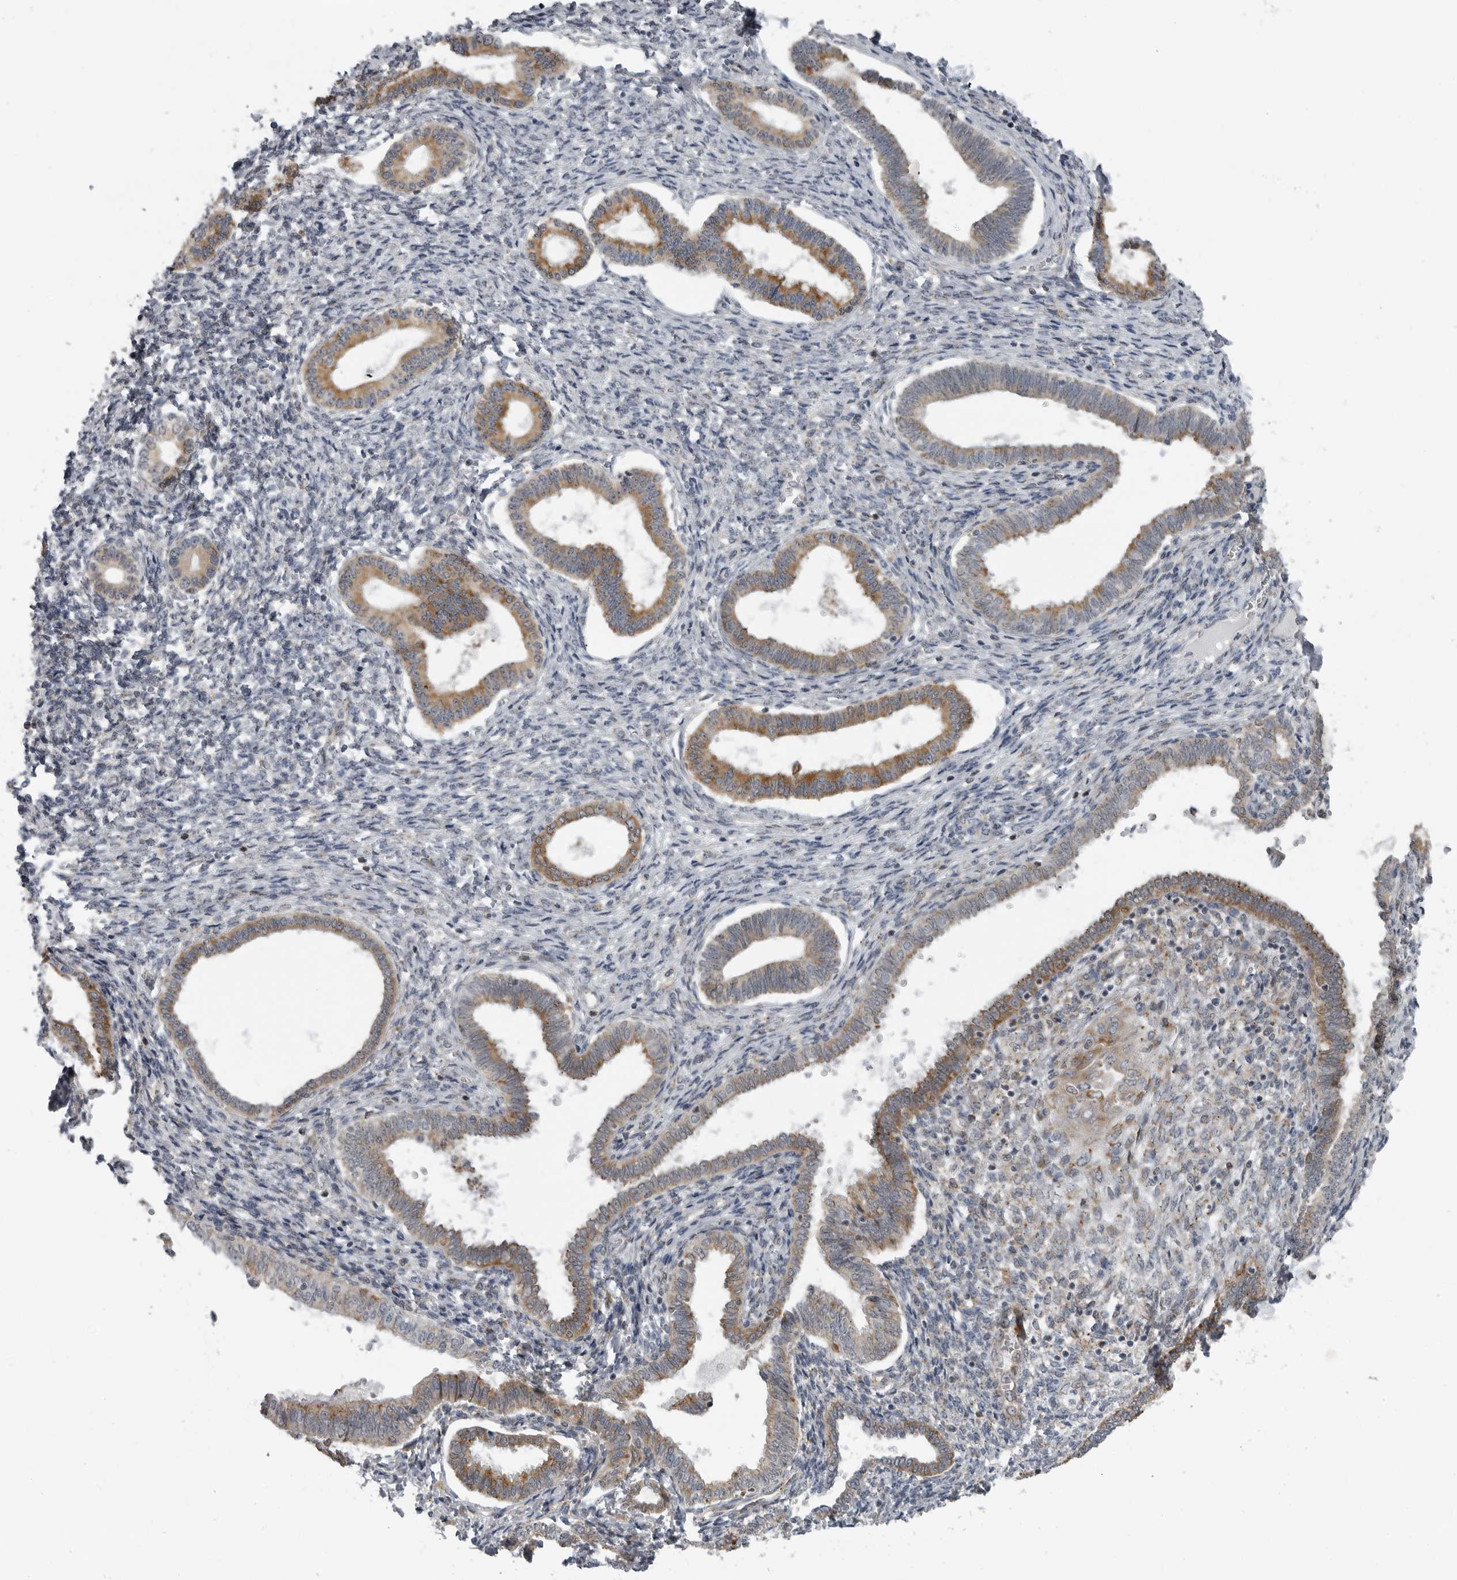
{"staining": {"intensity": "weak", "quantity": "25%-75%", "location": "cytoplasmic/membranous"}, "tissue": "endometrium", "cell_type": "Cells in endometrial stroma", "image_type": "normal", "snomed": [{"axis": "morphology", "description": "Normal tissue, NOS"}, {"axis": "topography", "description": "Endometrium"}], "caption": "This is a histology image of immunohistochemistry staining of unremarkable endometrium, which shows weak staining in the cytoplasmic/membranous of cells in endometrial stroma.", "gene": "ALPK2", "patient": {"sex": "female", "age": 77}}